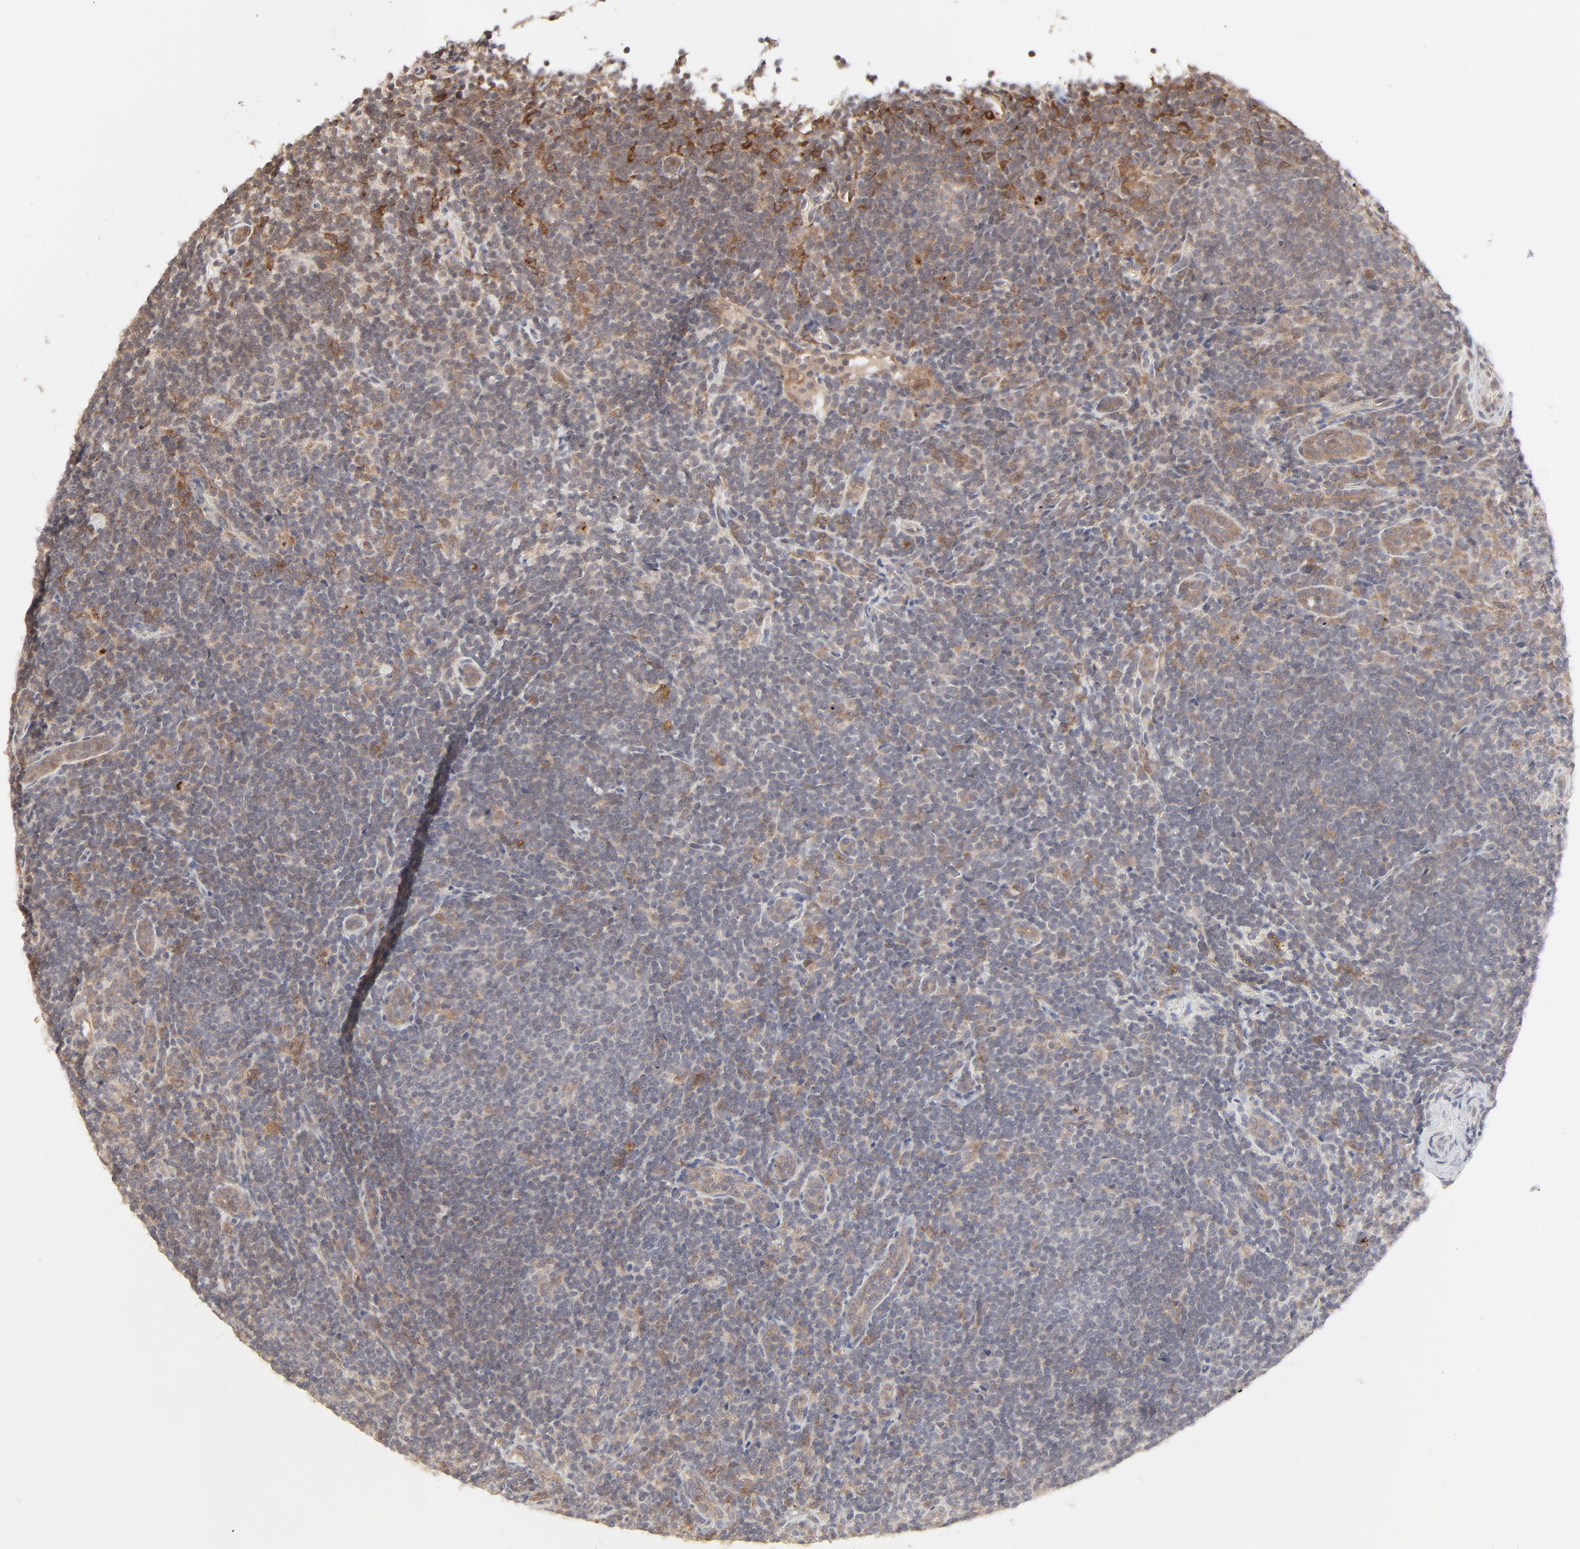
{"staining": {"intensity": "weak", "quantity": "25%-75%", "location": "cytoplasmic/membranous"}, "tissue": "lymphoma", "cell_type": "Tumor cells", "image_type": "cancer", "snomed": [{"axis": "morphology", "description": "Malignant lymphoma, non-Hodgkin's type, Low grade"}, {"axis": "topography", "description": "Lymph node"}], "caption": "Immunohistochemistry (IHC) image of human lymphoma stained for a protein (brown), which demonstrates low levels of weak cytoplasmic/membranous expression in about 25%-75% of tumor cells.", "gene": "RAB5C", "patient": {"sex": "female", "age": 76}}